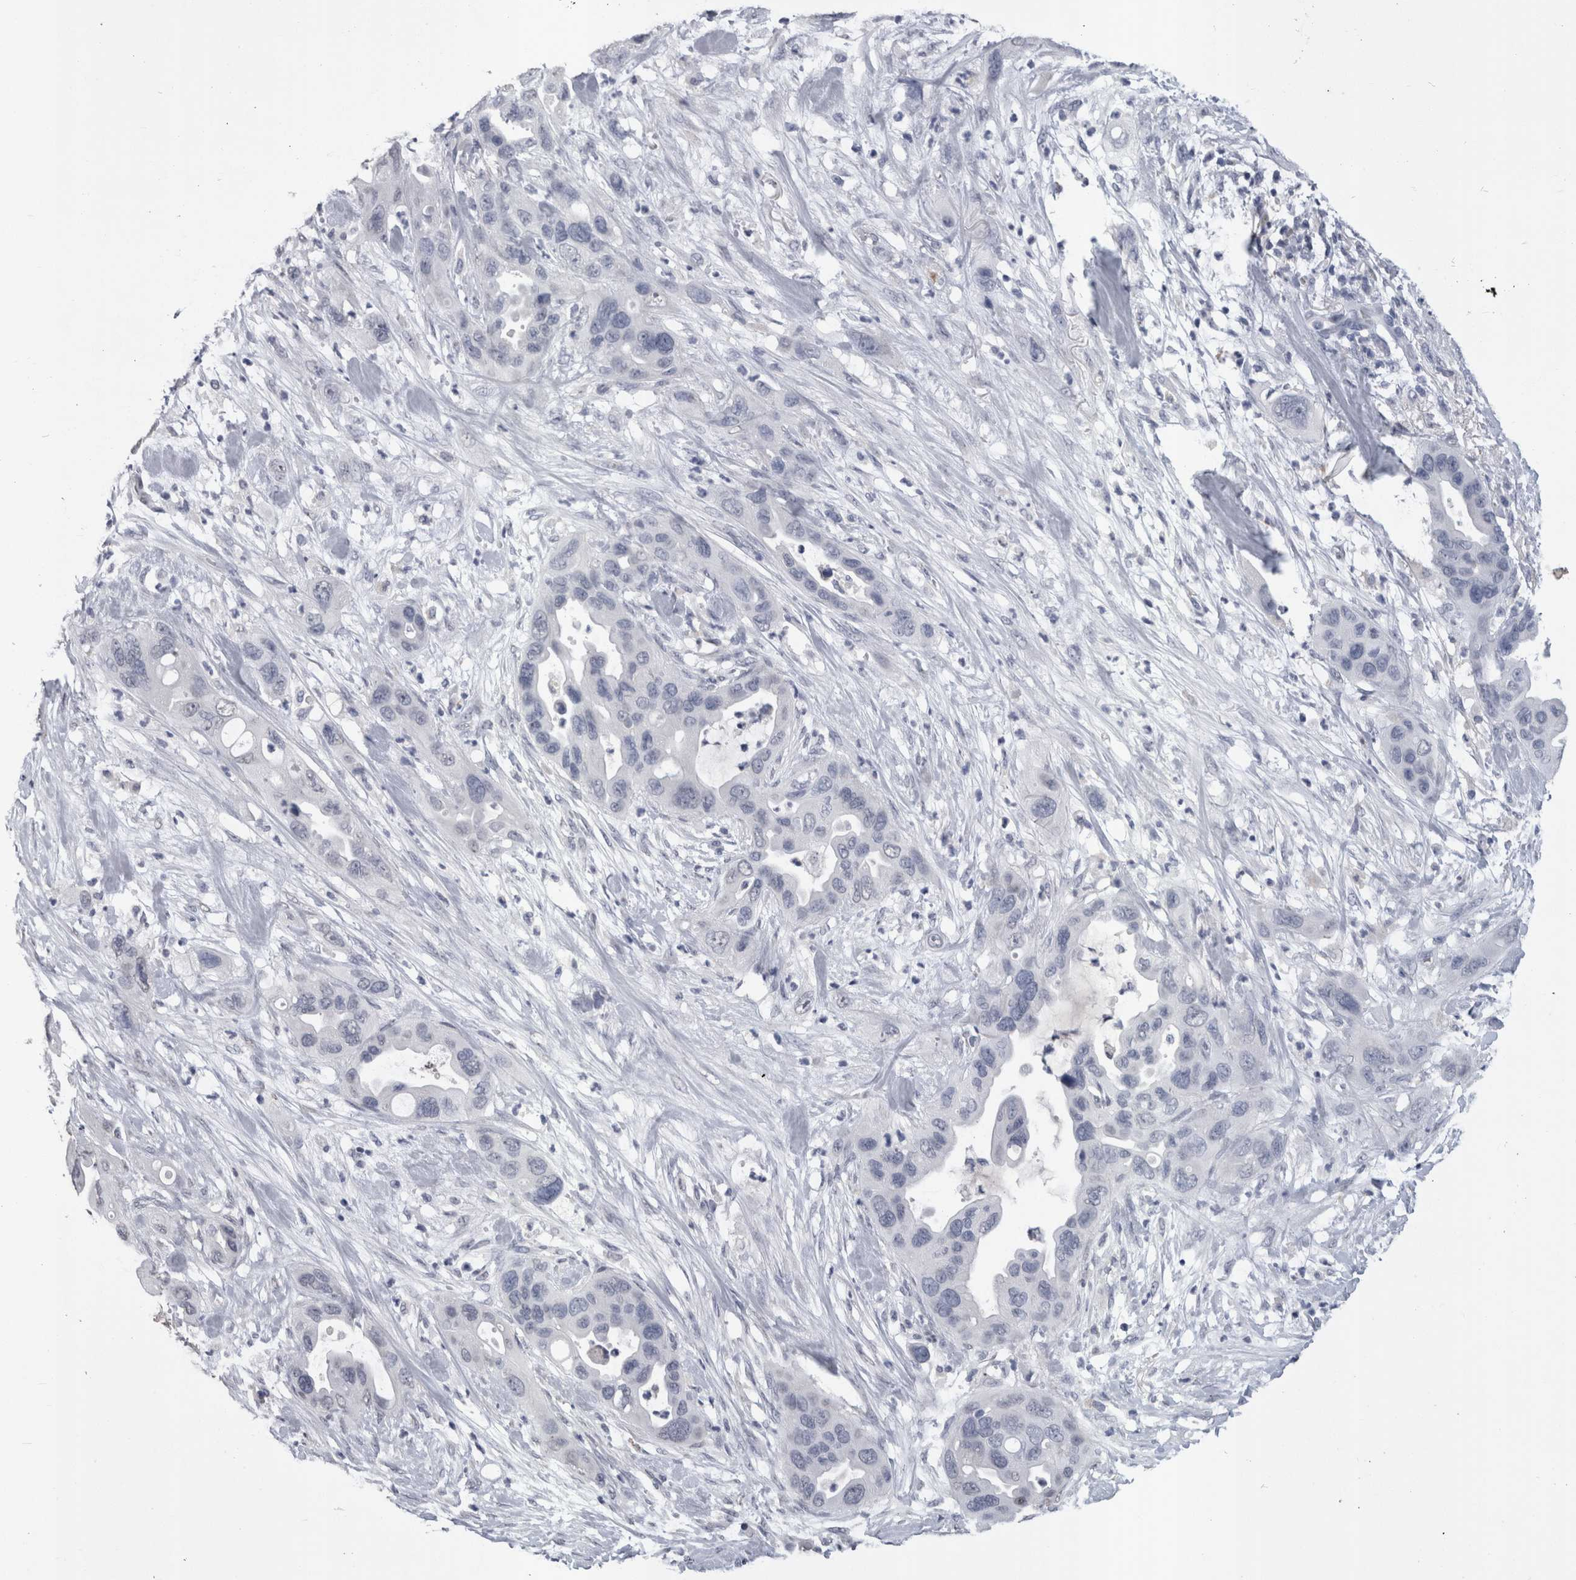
{"staining": {"intensity": "negative", "quantity": "none", "location": "none"}, "tissue": "pancreatic cancer", "cell_type": "Tumor cells", "image_type": "cancer", "snomed": [{"axis": "morphology", "description": "Adenocarcinoma, NOS"}, {"axis": "topography", "description": "Pancreas"}], "caption": "High magnification brightfield microscopy of pancreatic cancer (adenocarcinoma) stained with DAB (3,3'-diaminobenzidine) (brown) and counterstained with hematoxylin (blue): tumor cells show no significant positivity.", "gene": "PAX5", "patient": {"sex": "female", "age": 71}}